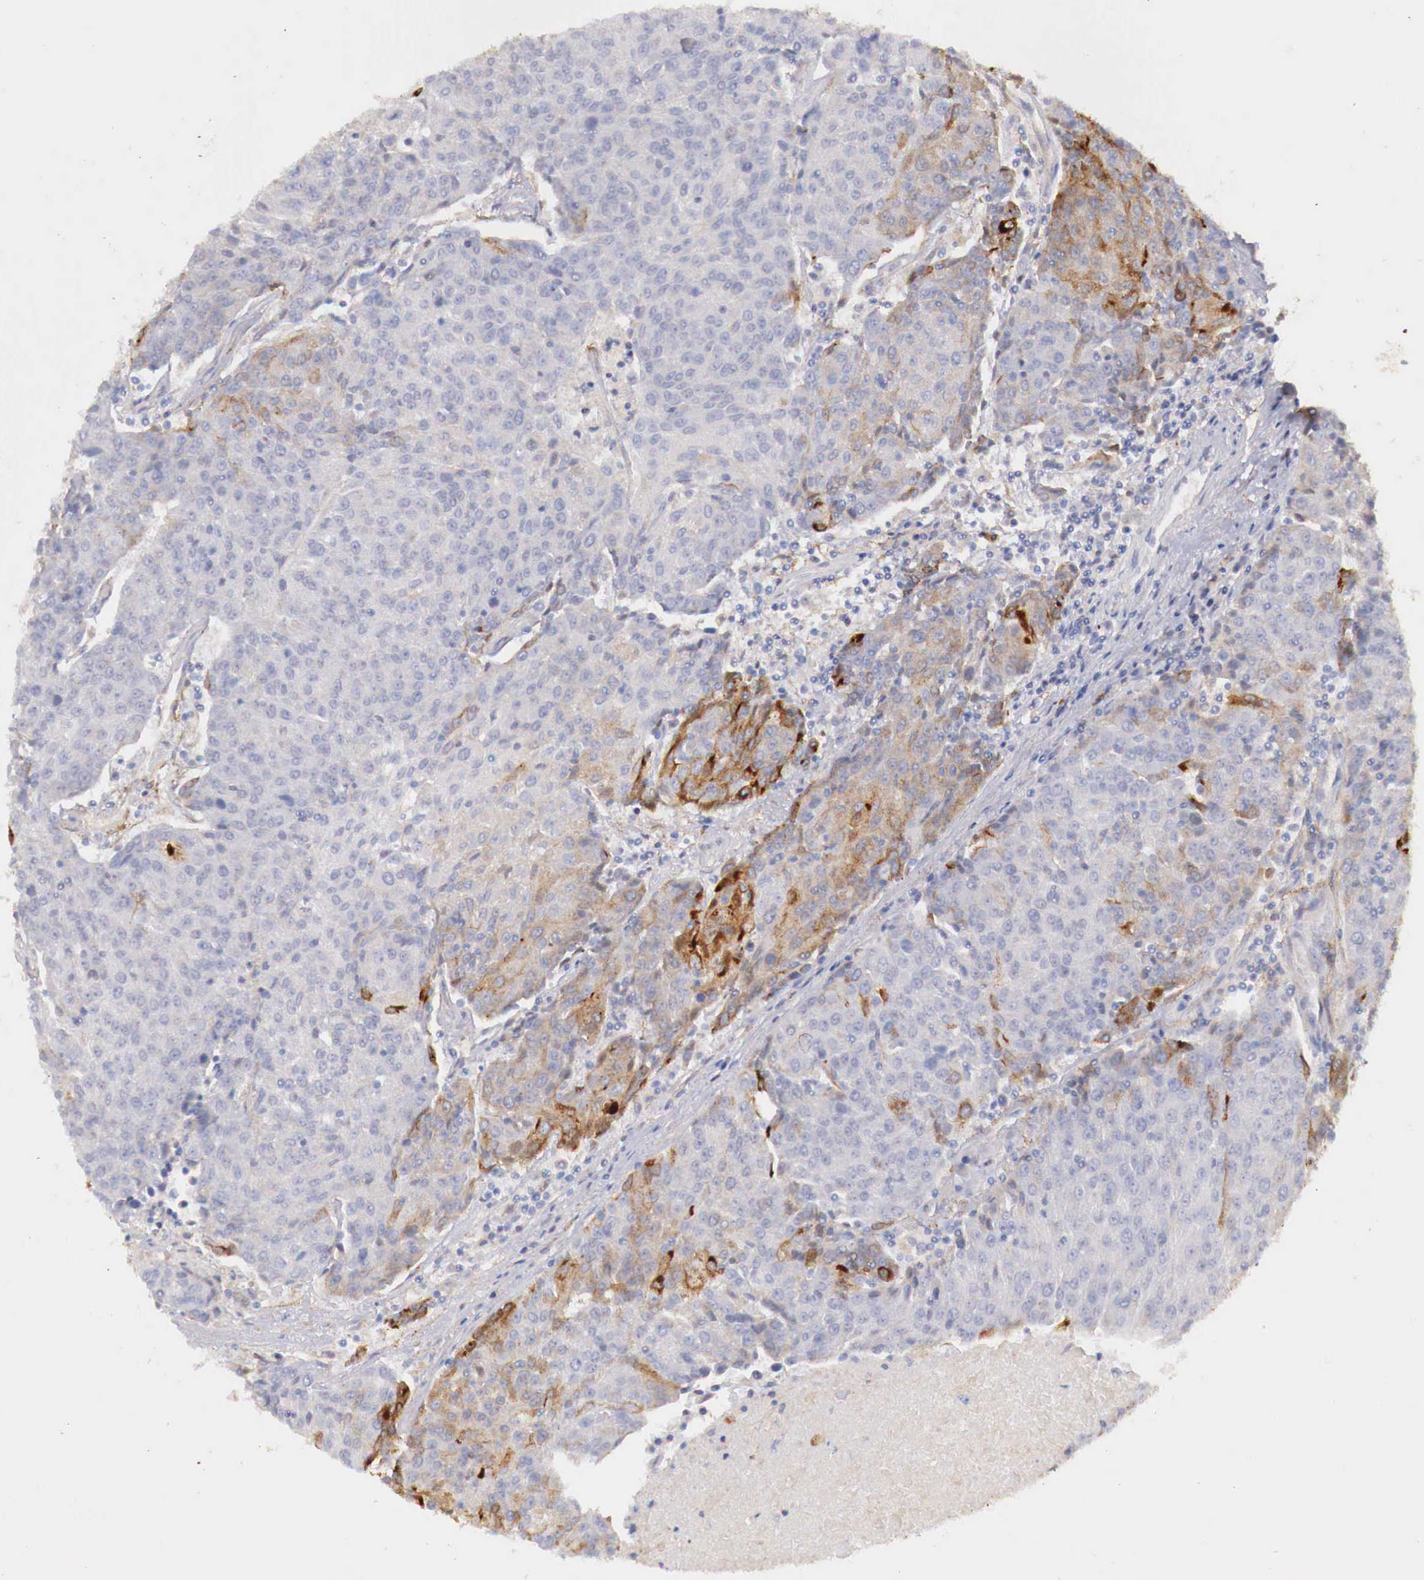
{"staining": {"intensity": "moderate", "quantity": "<25%", "location": "cytoplasmic/membranous"}, "tissue": "urothelial cancer", "cell_type": "Tumor cells", "image_type": "cancer", "snomed": [{"axis": "morphology", "description": "Urothelial carcinoma, High grade"}, {"axis": "topography", "description": "Urinary bladder"}], "caption": "A micrograph showing moderate cytoplasmic/membranous positivity in about <25% of tumor cells in urothelial cancer, as visualized by brown immunohistochemical staining.", "gene": "KLHDC7B", "patient": {"sex": "female", "age": 85}}